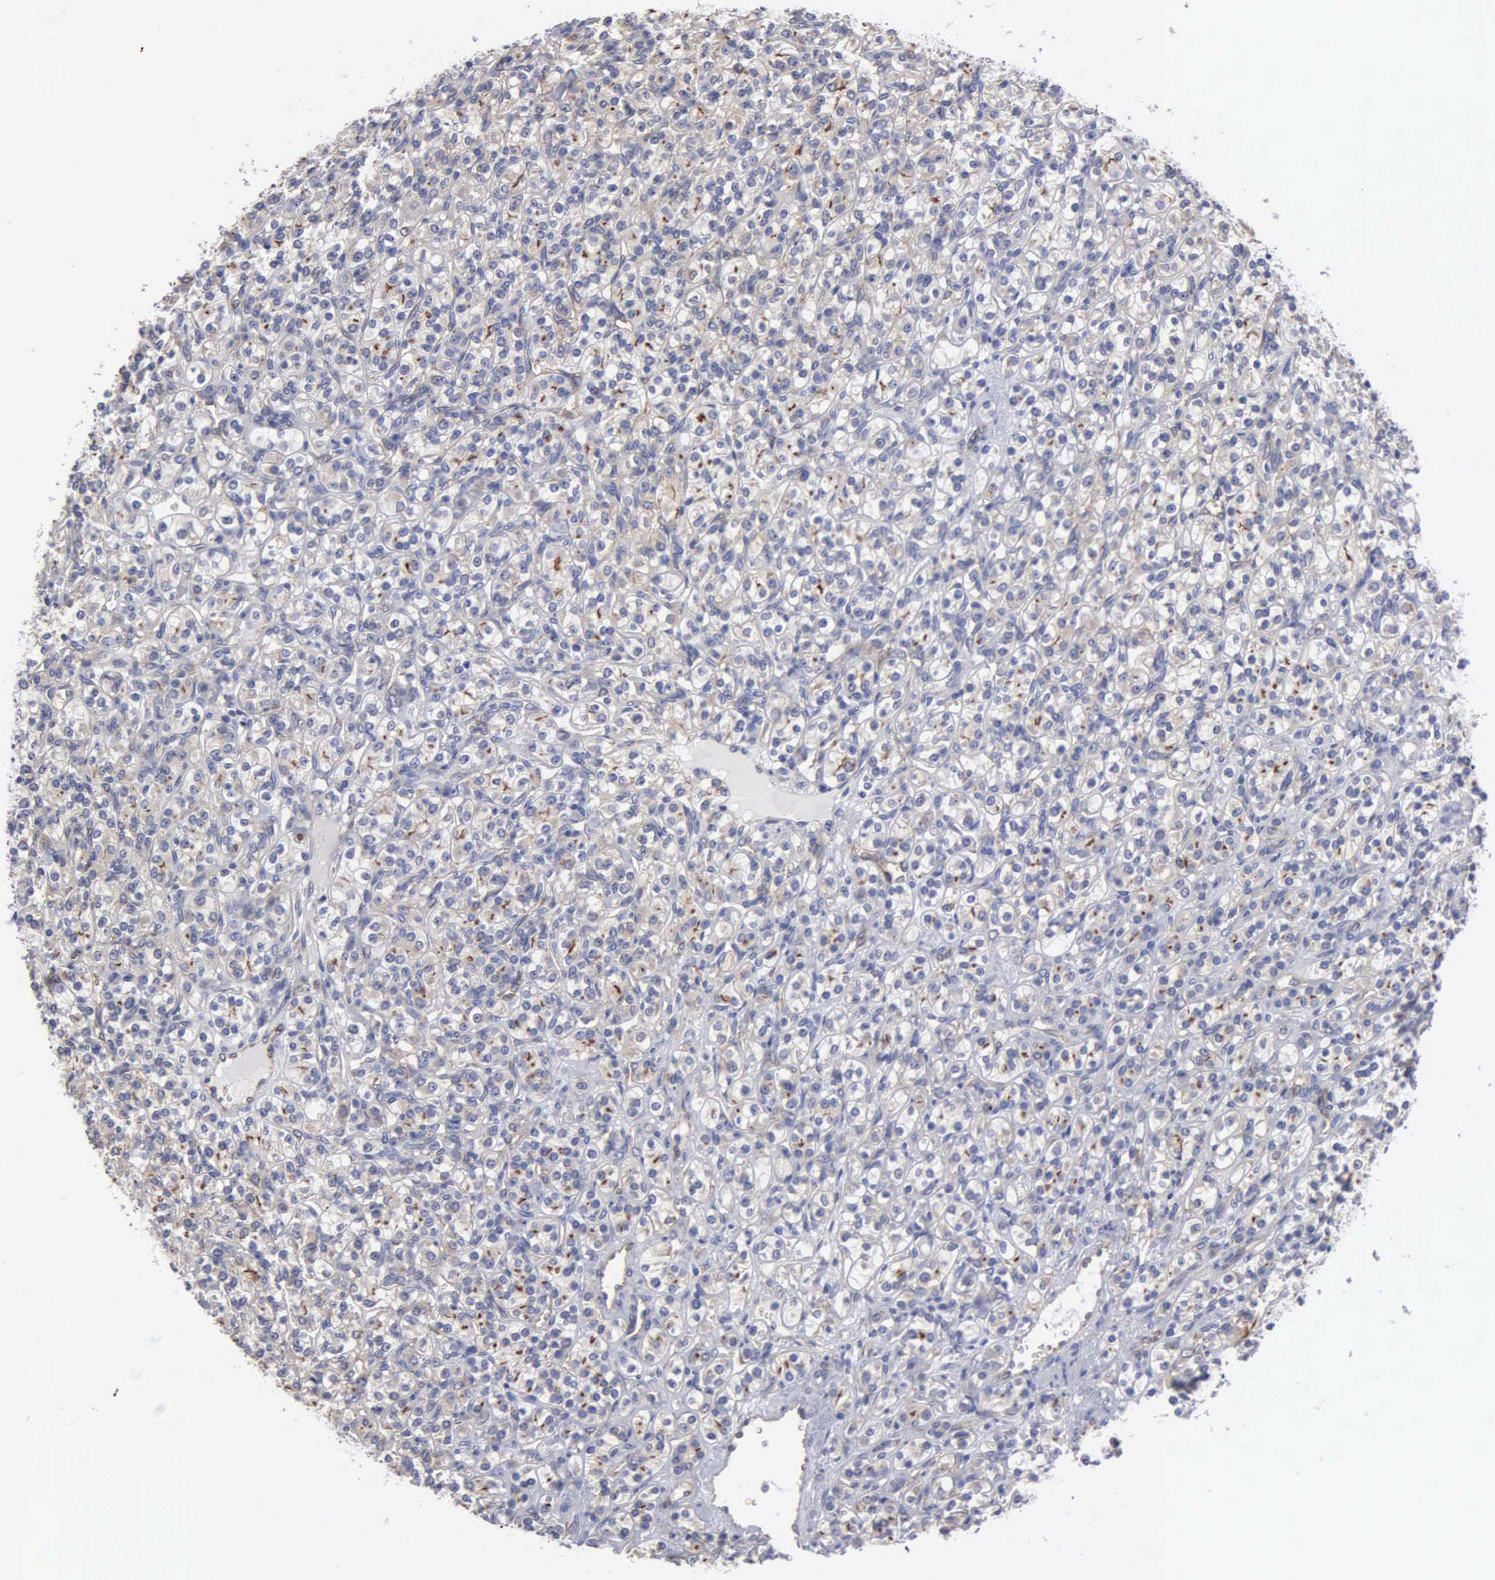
{"staining": {"intensity": "weak", "quantity": "25%-75%", "location": "cytoplasmic/membranous"}, "tissue": "renal cancer", "cell_type": "Tumor cells", "image_type": "cancer", "snomed": [{"axis": "morphology", "description": "Adenocarcinoma, NOS"}, {"axis": "topography", "description": "Kidney"}], "caption": "Immunohistochemical staining of renal cancer (adenocarcinoma) displays low levels of weak cytoplasmic/membranous expression in about 25%-75% of tumor cells.", "gene": "RDX", "patient": {"sex": "male", "age": 77}}